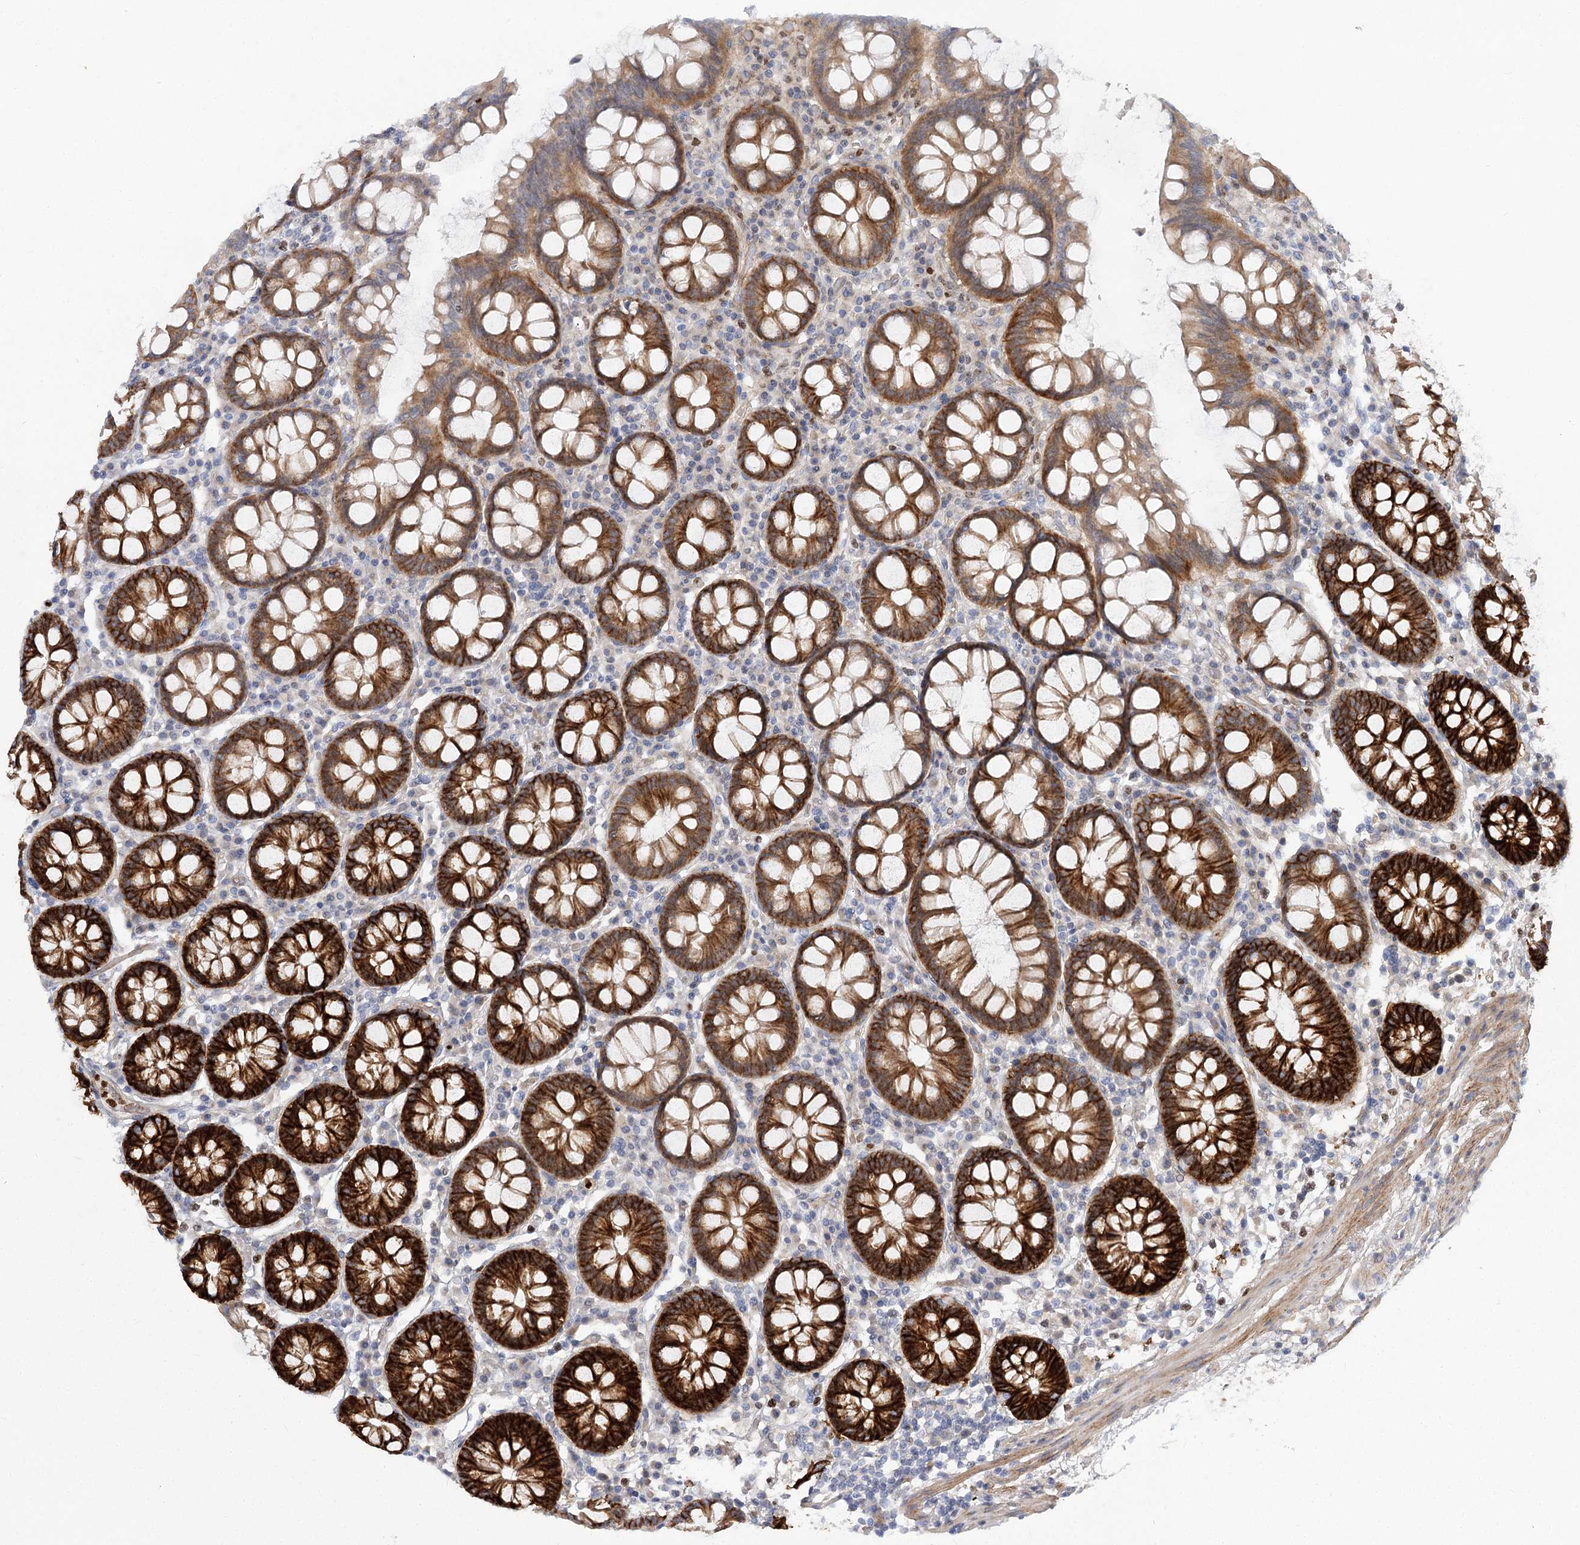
{"staining": {"intensity": "moderate", "quantity": ">75%", "location": "cytoplasmic/membranous"}, "tissue": "colon", "cell_type": "Endothelial cells", "image_type": "normal", "snomed": [{"axis": "morphology", "description": "Normal tissue, NOS"}, {"axis": "topography", "description": "Colon"}], "caption": "Endothelial cells demonstrate medium levels of moderate cytoplasmic/membranous expression in approximately >75% of cells in unremarkable human colon. (DAB (3,3'-diaminobenzidine) IHC, brown staining for protein, blue staining for nuclei).", "gene": "C11orf52", "patient": {"sex": "female", "age": 79}}